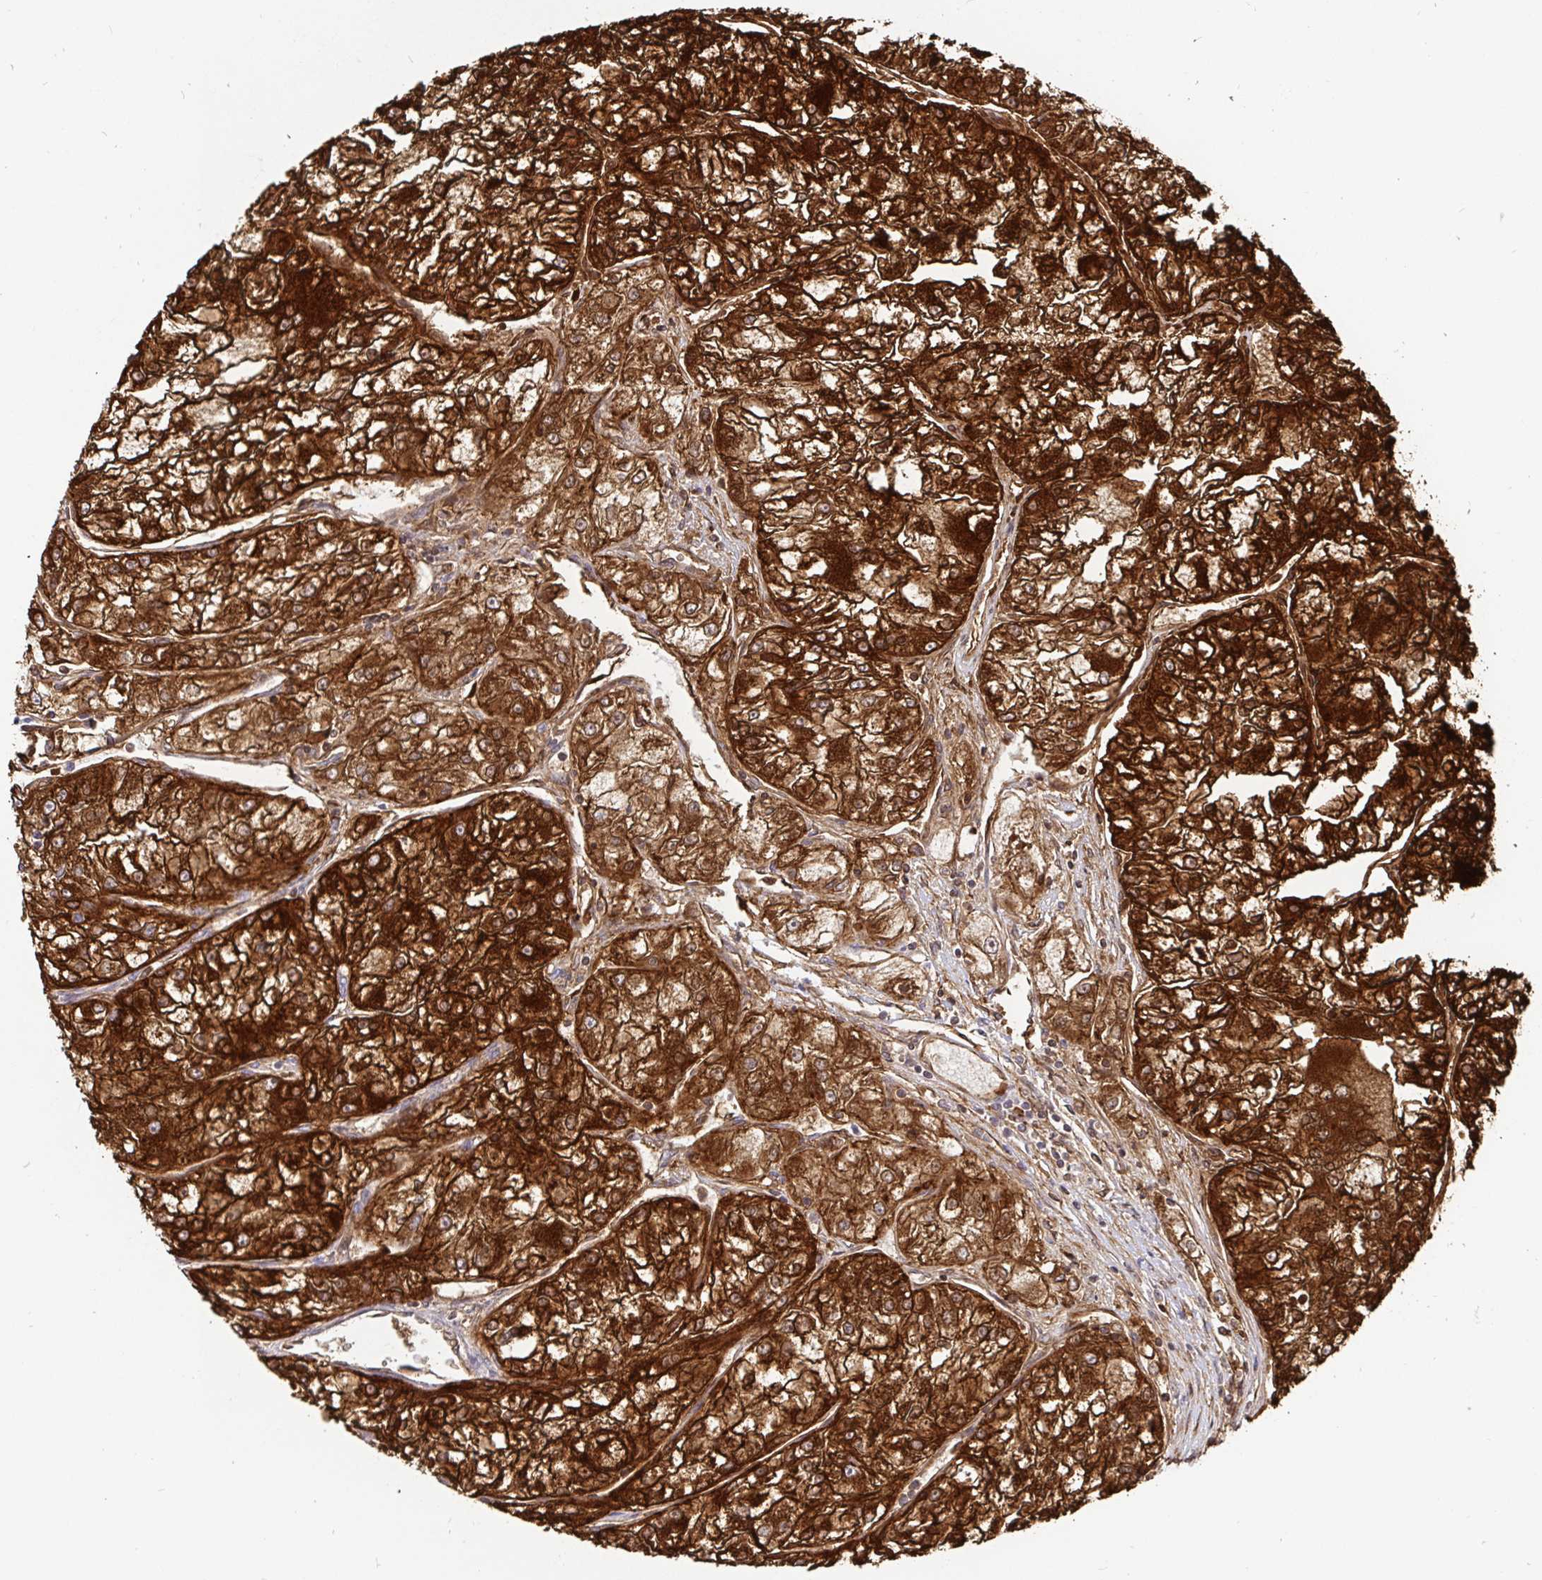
{"staining": {"intensity": "strong", "quantity": ">75%", "location": "cytoplasmic/membranous"}, "tissue": "renal cancer", "cell_type": "Tumor cells", "image_type": "cancer", "snomed": [{"axis": "morphology", "description": "Adenocarcinoma, NOS"}, {"axis": "topography", "description": "Kidney"}], "caption": "A high amount of strong cytoplasmic/membranous positivity is present in about >75% of tumor cells in renal cancer tissue.", "gene": "ANXA2", "patient": {"sex": "female", "age": 72}}